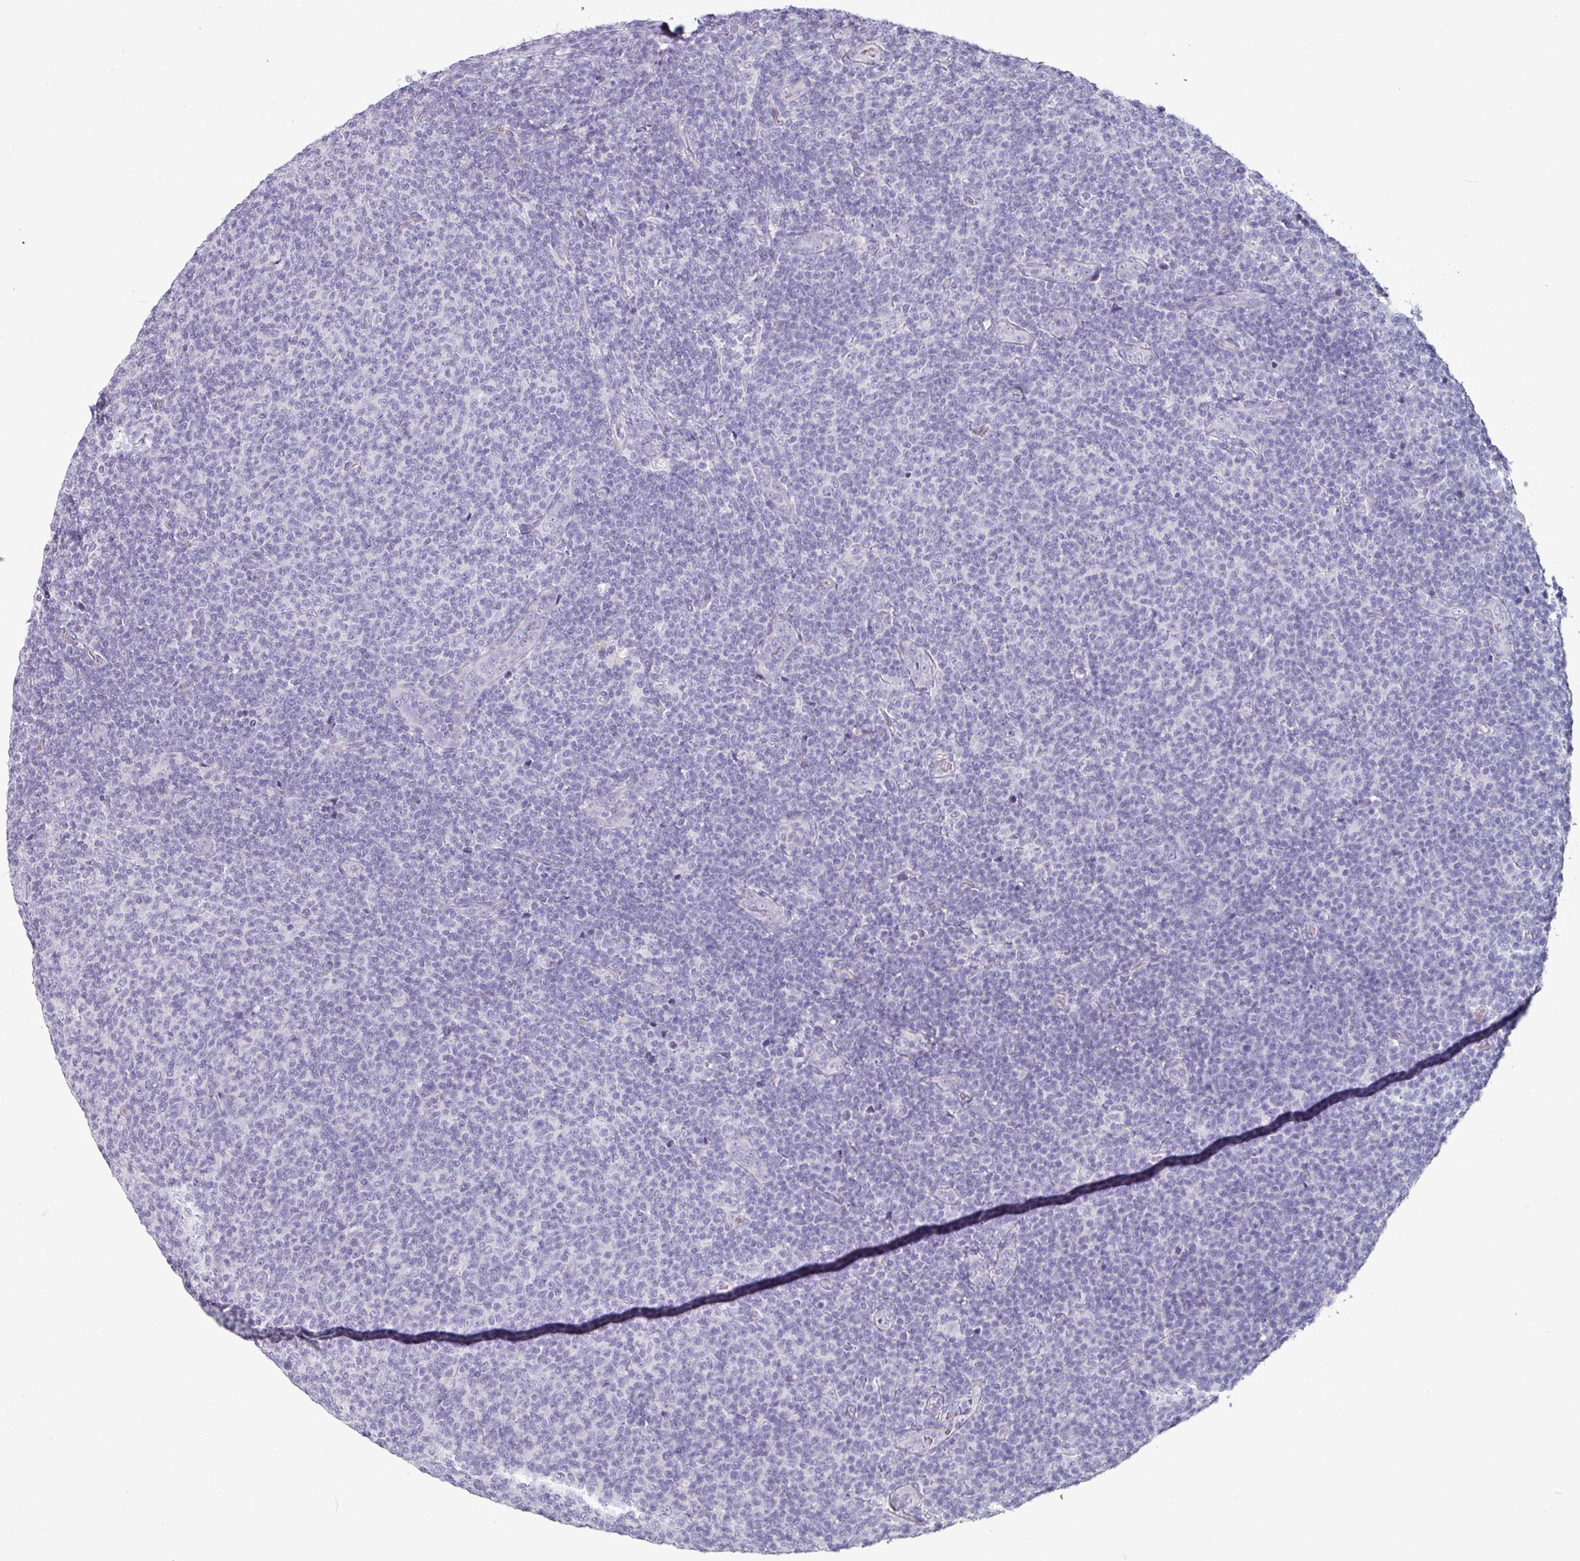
{"staining": {"intensity": "negative", "quantity": "none", "location": "none"}, "tissue": "lymphoma", "cell_type": "Tumor cells", "image_type": "cancer", "snomed": [{"axis": "morphology", "description": "Malignant lymphoma, non-Hodgkin's type, Low grade"}, {"axis": "topography", "description": "Lymph node"}], "caption": "IHC photomicrograph of neoplastic tissue: lymphoma stained with DAB (3,3'-diaminobenzidine) exhibits no significant protein staining in tumor cells.", "gene": "SLC17A7", "patient": {"sex": "male", "age": 66}}